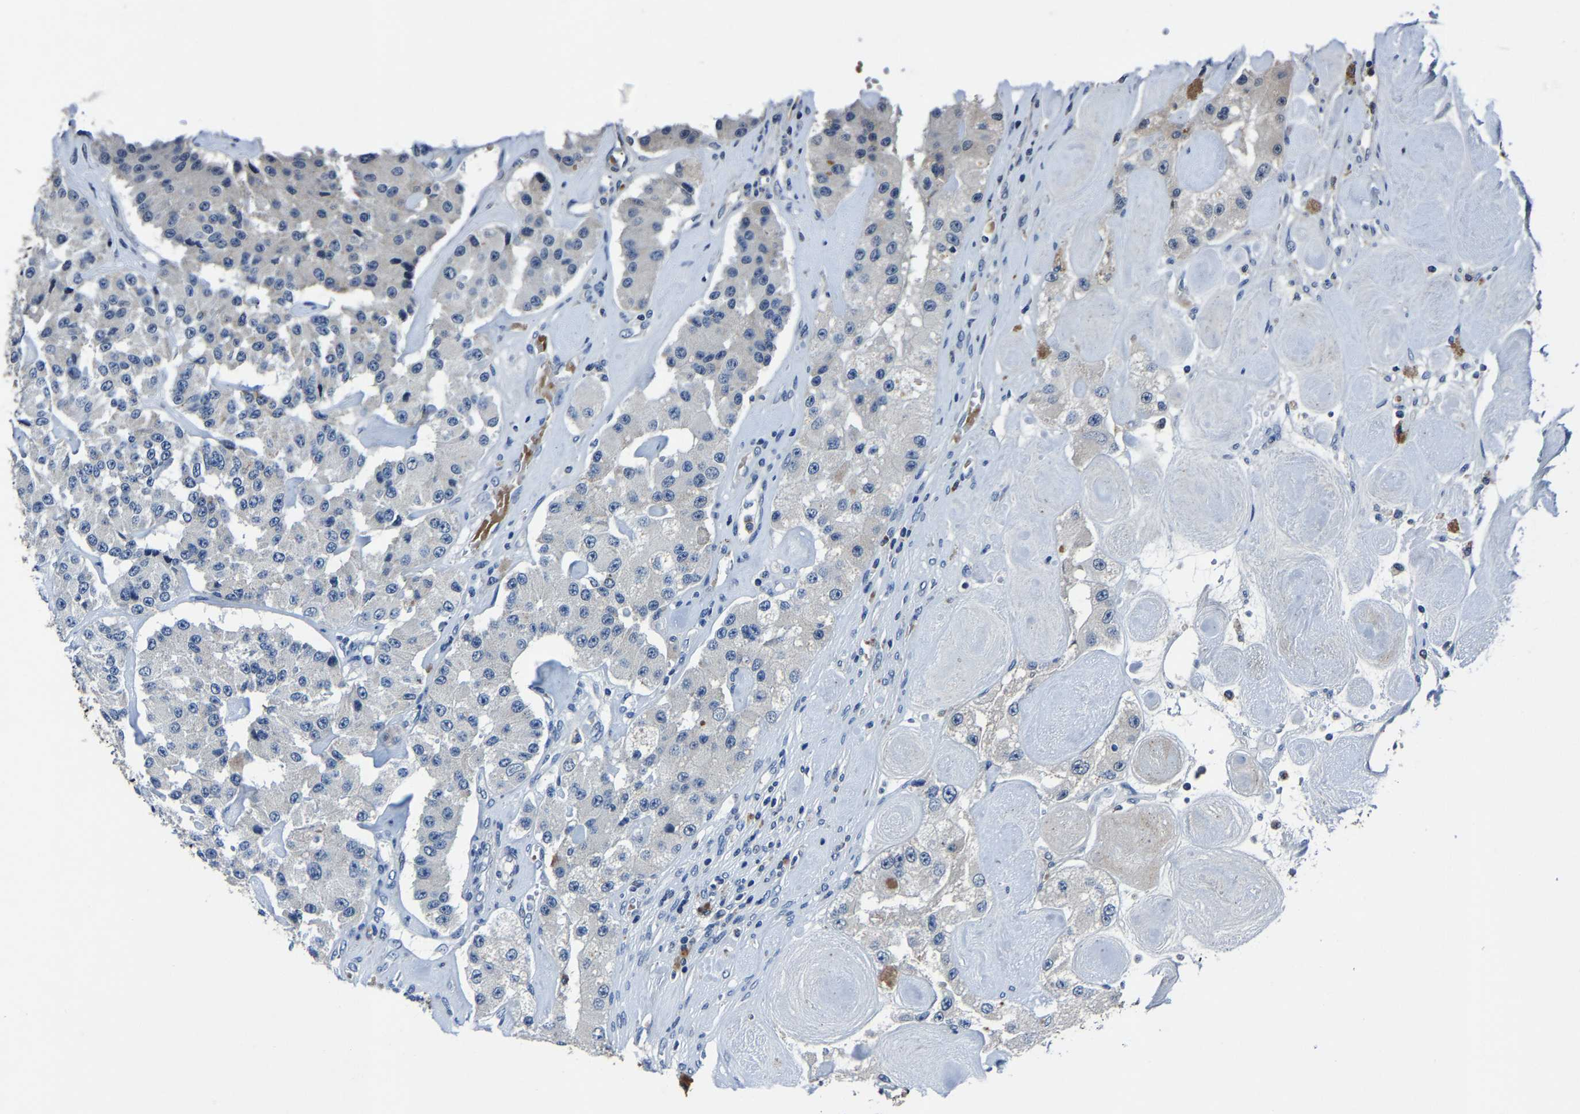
{"staining": {"intensity": "negative", "quantity": "none", "location": "none"}, "tissue": "carcinoid", "cell_type": "Tumor cells", "image_type": "cancer", "snomed": [{"axis": "morphology", "description": "Carcinoid, malignant, NOS"}, {"axis": "topography", "description": "Pancreas"}], "caption": "High magnification brightfield microscopy of carcinoid stained with DAB (brown) and counterstained with hematoxylin (blue): tumor cells show no significant expression.", "gene": "PCNX2", "patient": {"sex": "male", "age": 41}}